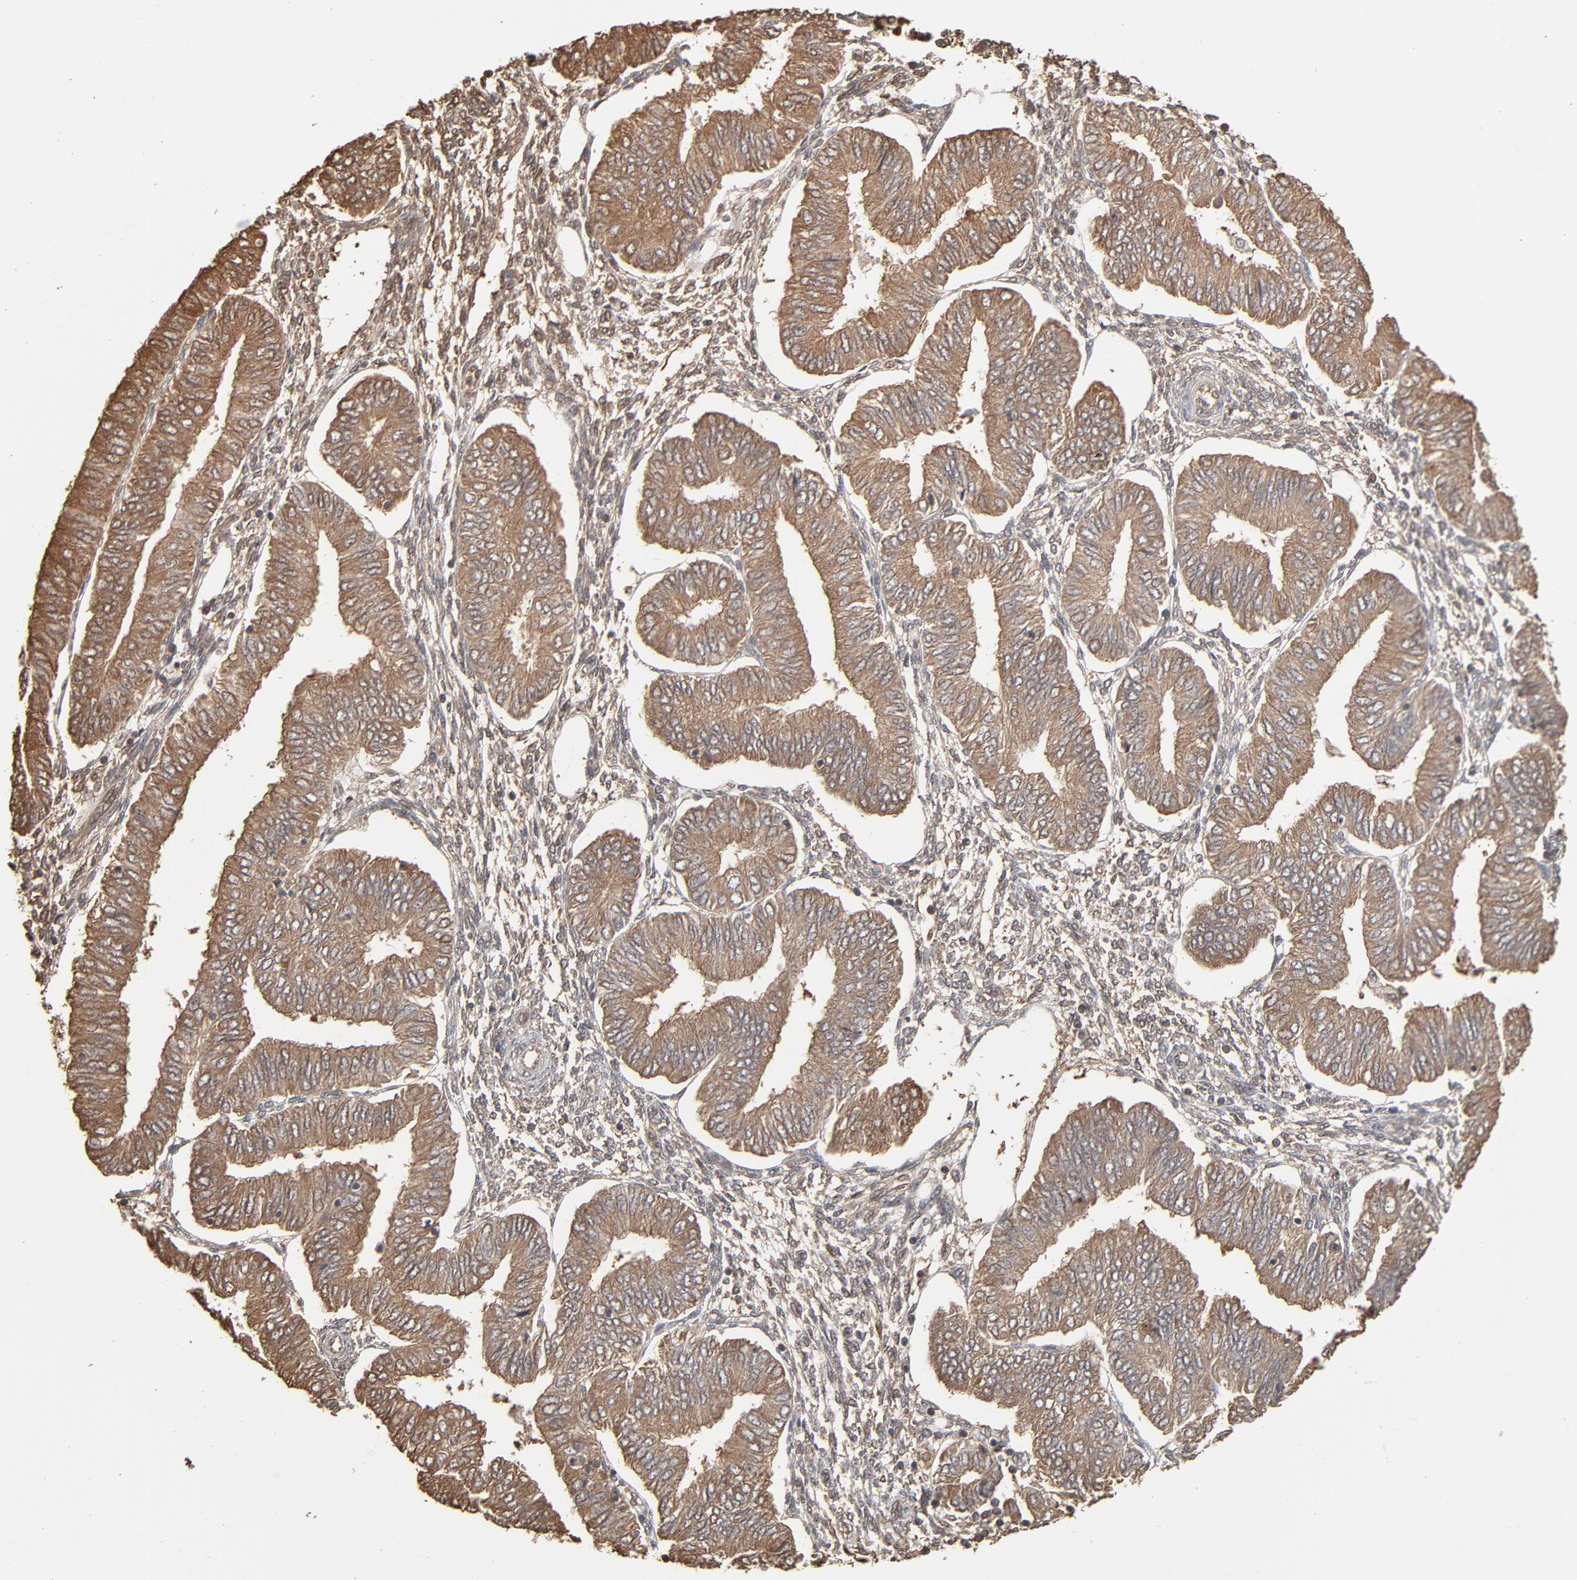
{"staining": {"intensity": "moderate", "quantity": ">75%", "location": "cytoplasmic/membranous"}, "tissue": "endometrial cancer", "cell_type": "Tumor cells", "image_type": "cancer", "snomed": [{"axis": "morphology", "description": "Adenocarcinoma, NOS"}, {"axis": "topography", "description": "Endometrium"}], "caption": "A micrograph of adenocarcinoma (endometrial) stained for a protein demonstrates moderate cytoplasmic/membranous brown staining in tumor cells. (DAB IHC, brown staining for protein, blue staining for nuclei).", "gene": "PPP2CA", "patient": {"sex": "female", "age": 51}}